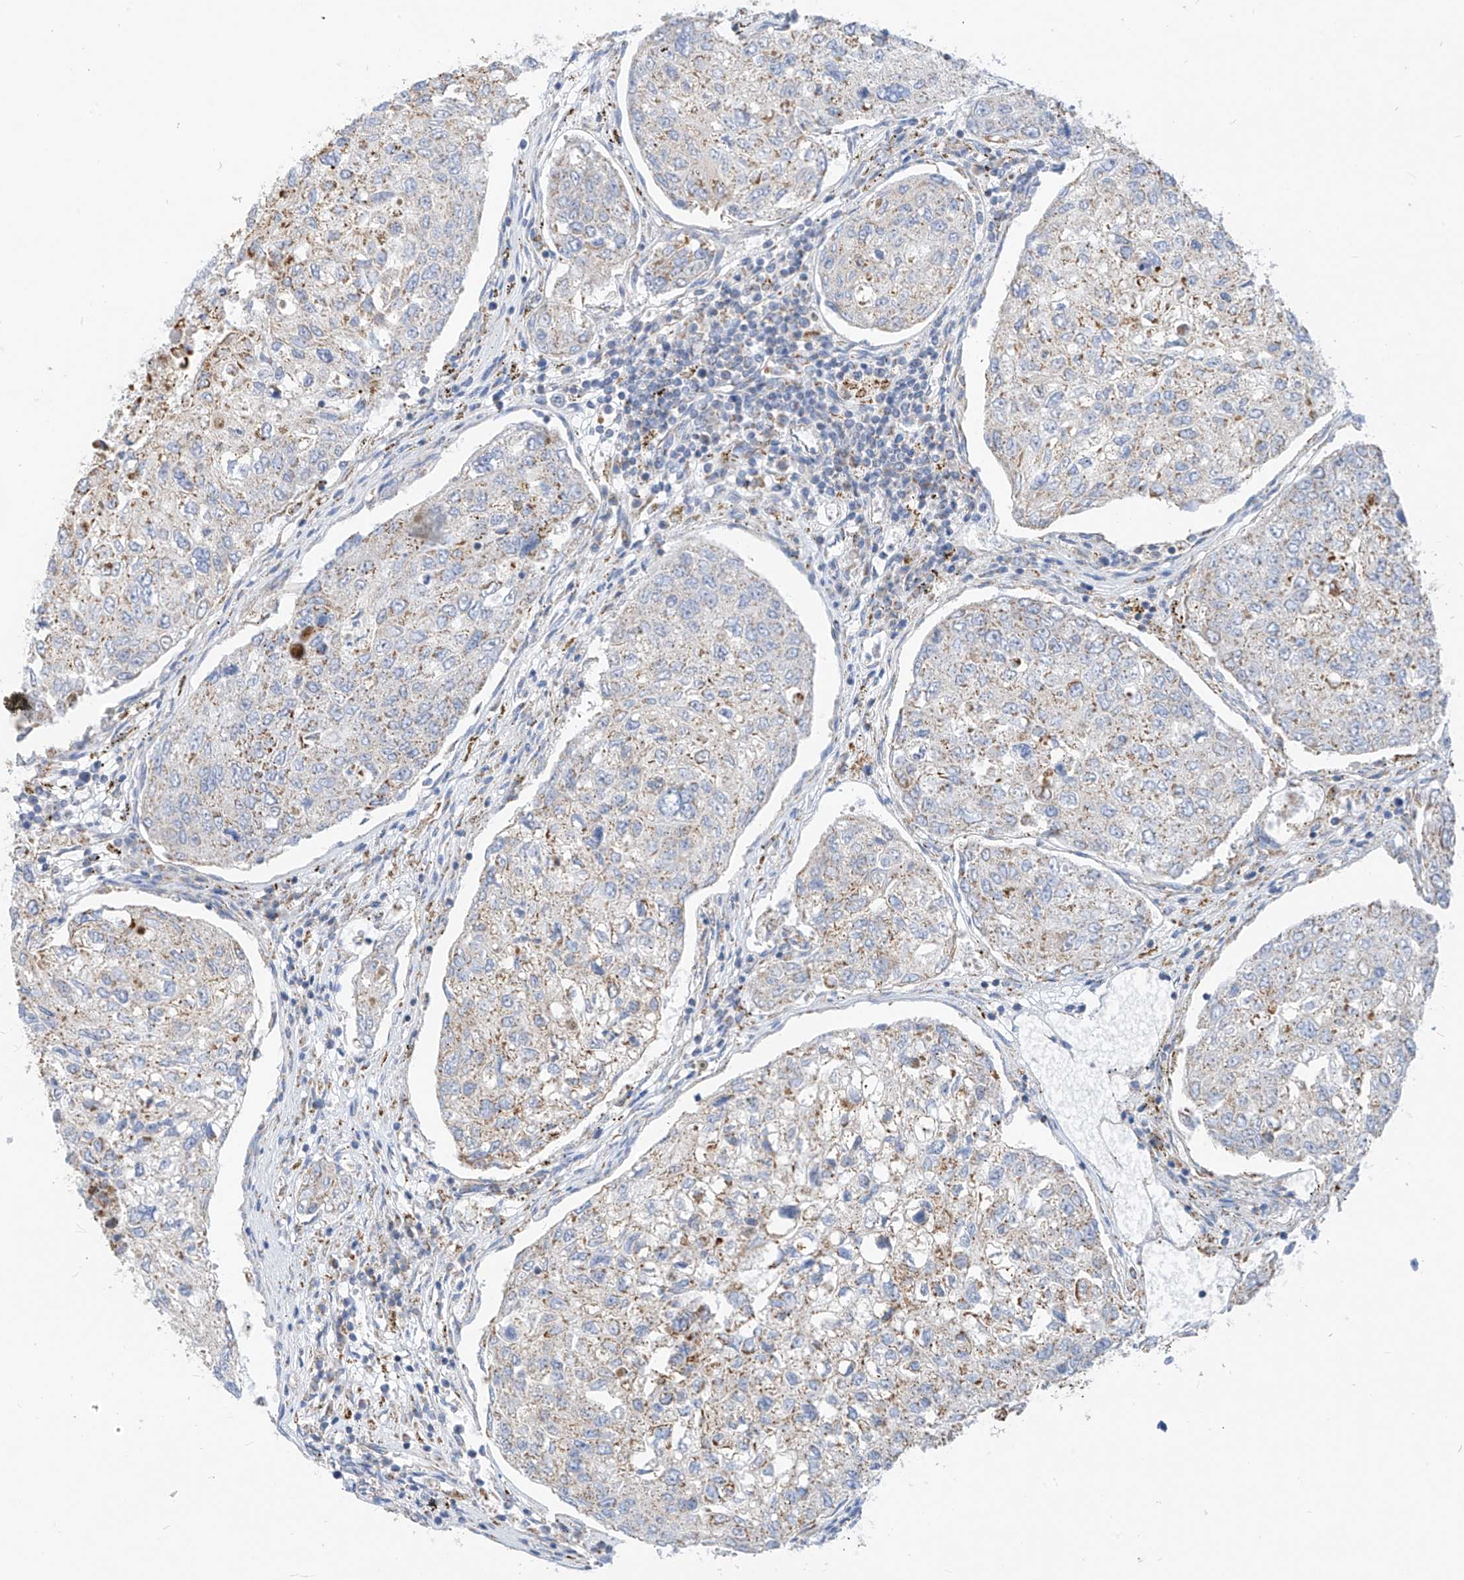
{"staining": {"intensity": "negative", "quantity": "none", "location": "none"}, "tissue": "urothelial cancer", "cell_type": "Tumor cells", "image_type": "cancer", "snomed": [{"axis": "morphology", "description": "Urothelial carcinoma, High grade"}, {"axis": "topography", "description": "Lymph node"}, {"axis": "topography", "description": "Urinary bladder"}], "caption": "Immunohistochemistry (IHC) micrograph of human urothelial cancer stained for a protein (brown), which exhibits no expression in tumor cells.", "gene": "ZNF404", "patient": {"sex": "male", "age": 51}}